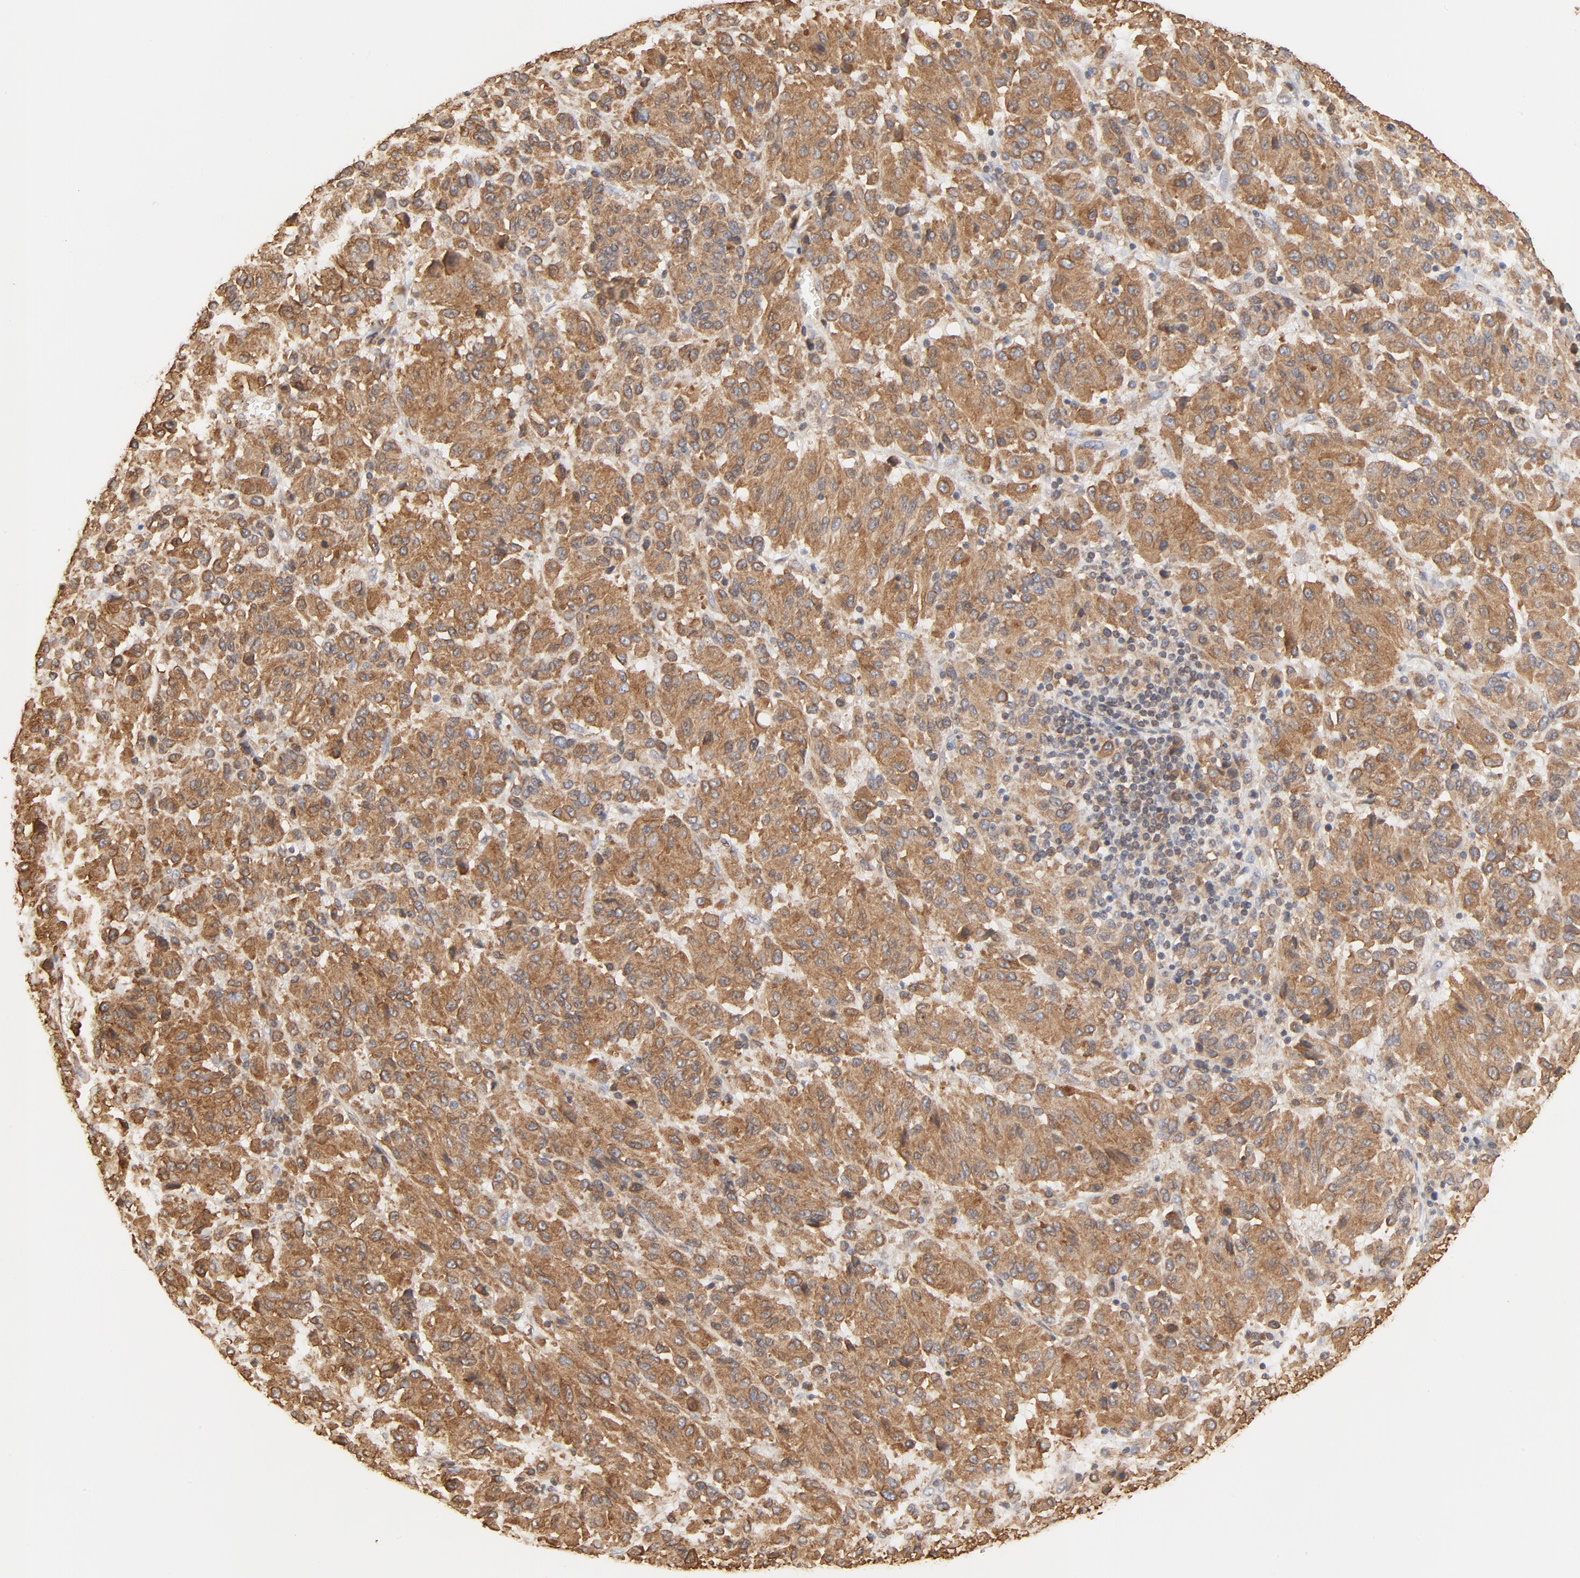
{"staining": {"intensity": "moderate", "quantity": ">75%", "location": "cytoplasmic/membranous"}, "tissue": "melanoma", "cell_type": "Tumor cells", "image_type": "cancer", "snomed": [{"axis": "morphology", "description": "Malignant melanoma, Metastatic site"}, {"axis": "topography", "description": "Lung"}], "caption": "IHC staining of malignant melanoma (metastatic site), which demonstrates medium levels of moderate cytoplasmic/membranous staining in approximately >75% of tumor cells indicating moderate cytoplasmic/membranous protein positivity. The staining was performed using DAB (3,3'-diaminobenzidine) (brown) for protein detection and nuclei were counterstained in hematoxylin (blue).", "gene": "BCAP31", "patient": {"sex": "male", "age": 64}}